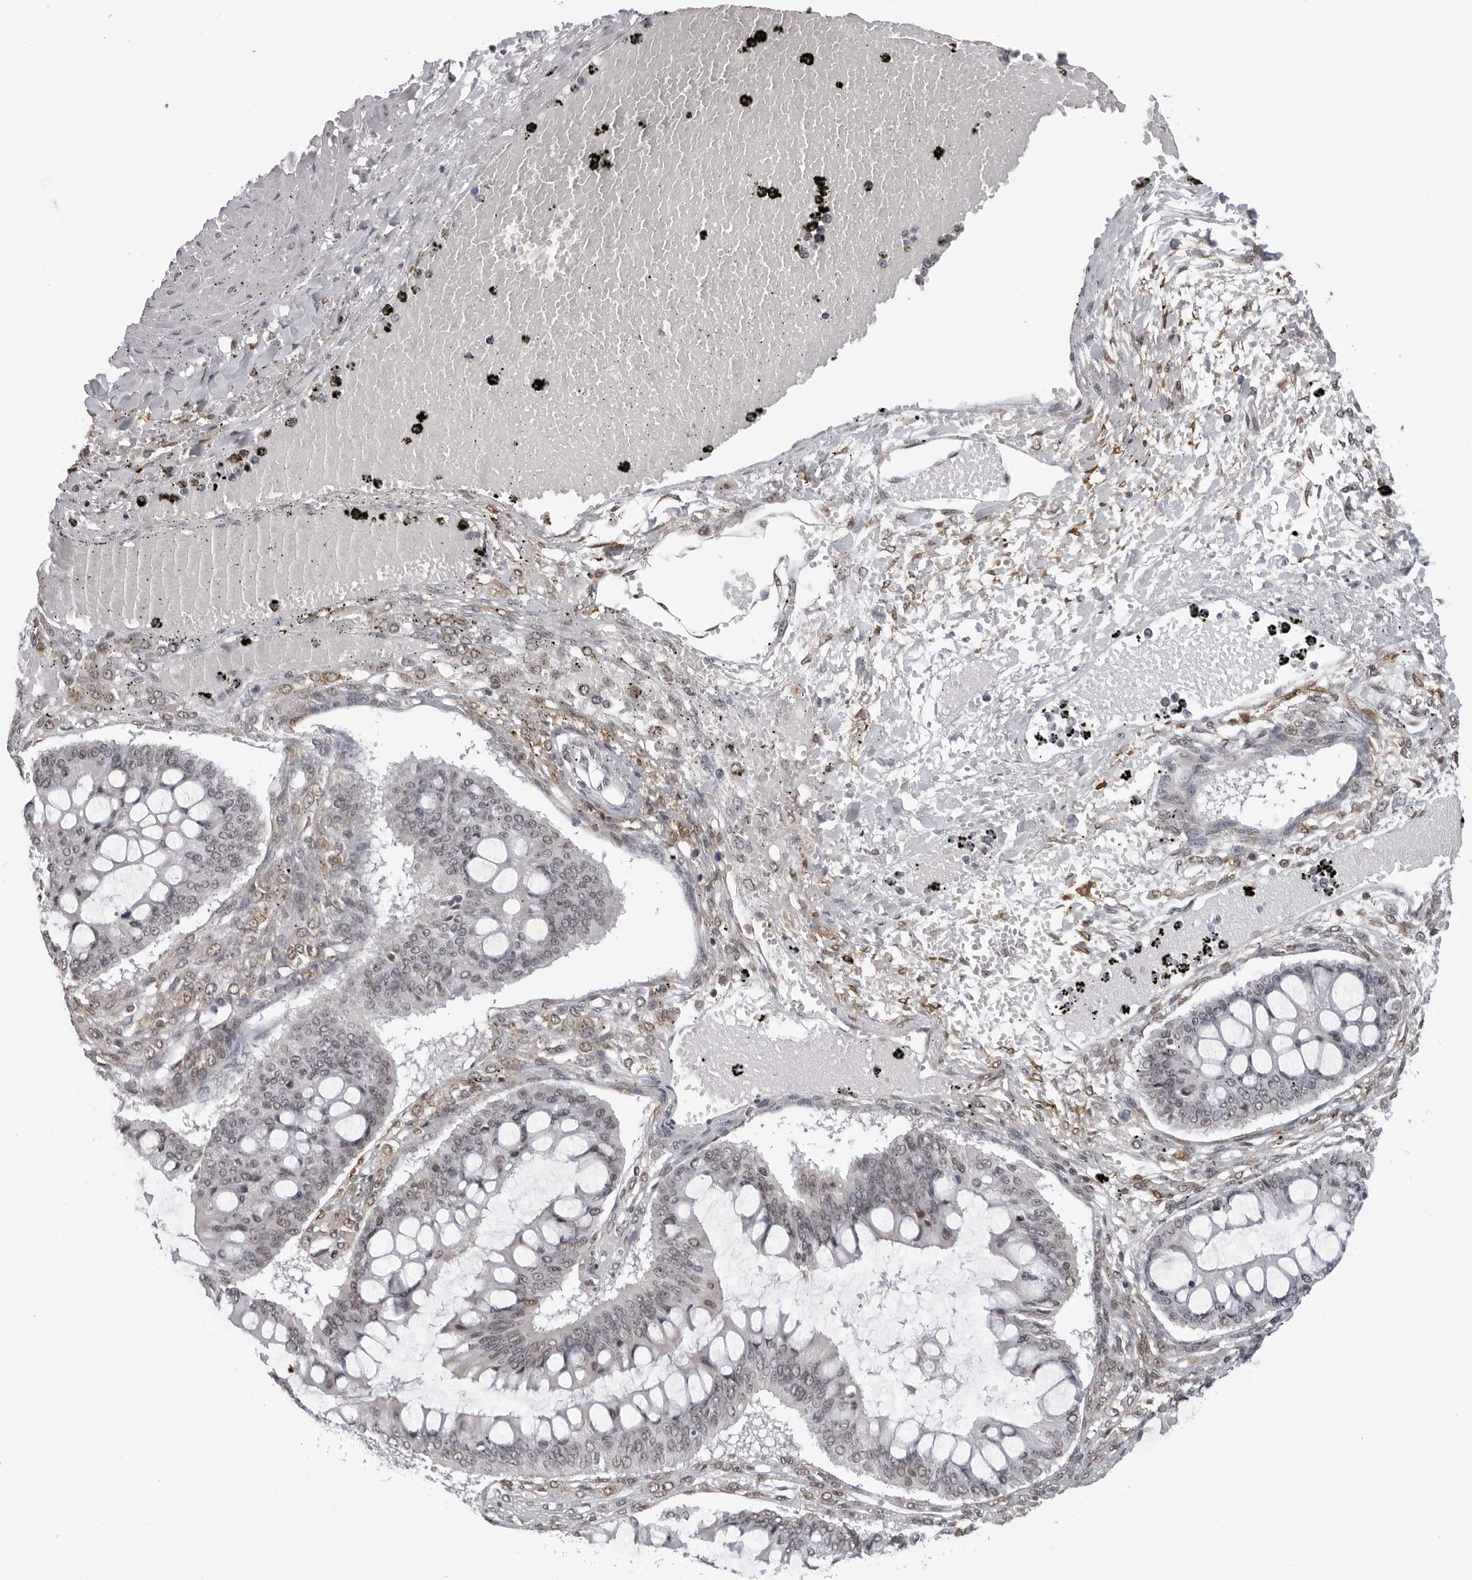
{"staining": {"intensity": "weak", "quantity": "<25%", "location": "nuclear"}, "tissue": "ovarian cancer", "cell_type": "Tumor cells", "image_type": "cancer", "snomed": [{"axis": "morphology", "description": "Cystadenocarcinoma, mucinous, NOS"}, {"axis": "topography", "description": "Ovary"}], "caption": "There is no significant expression in tumor cells of ovarian mucinous cystadenocarcinoma.", "gene": "MAF", "patient": {"sex": "female", "age": 73}}